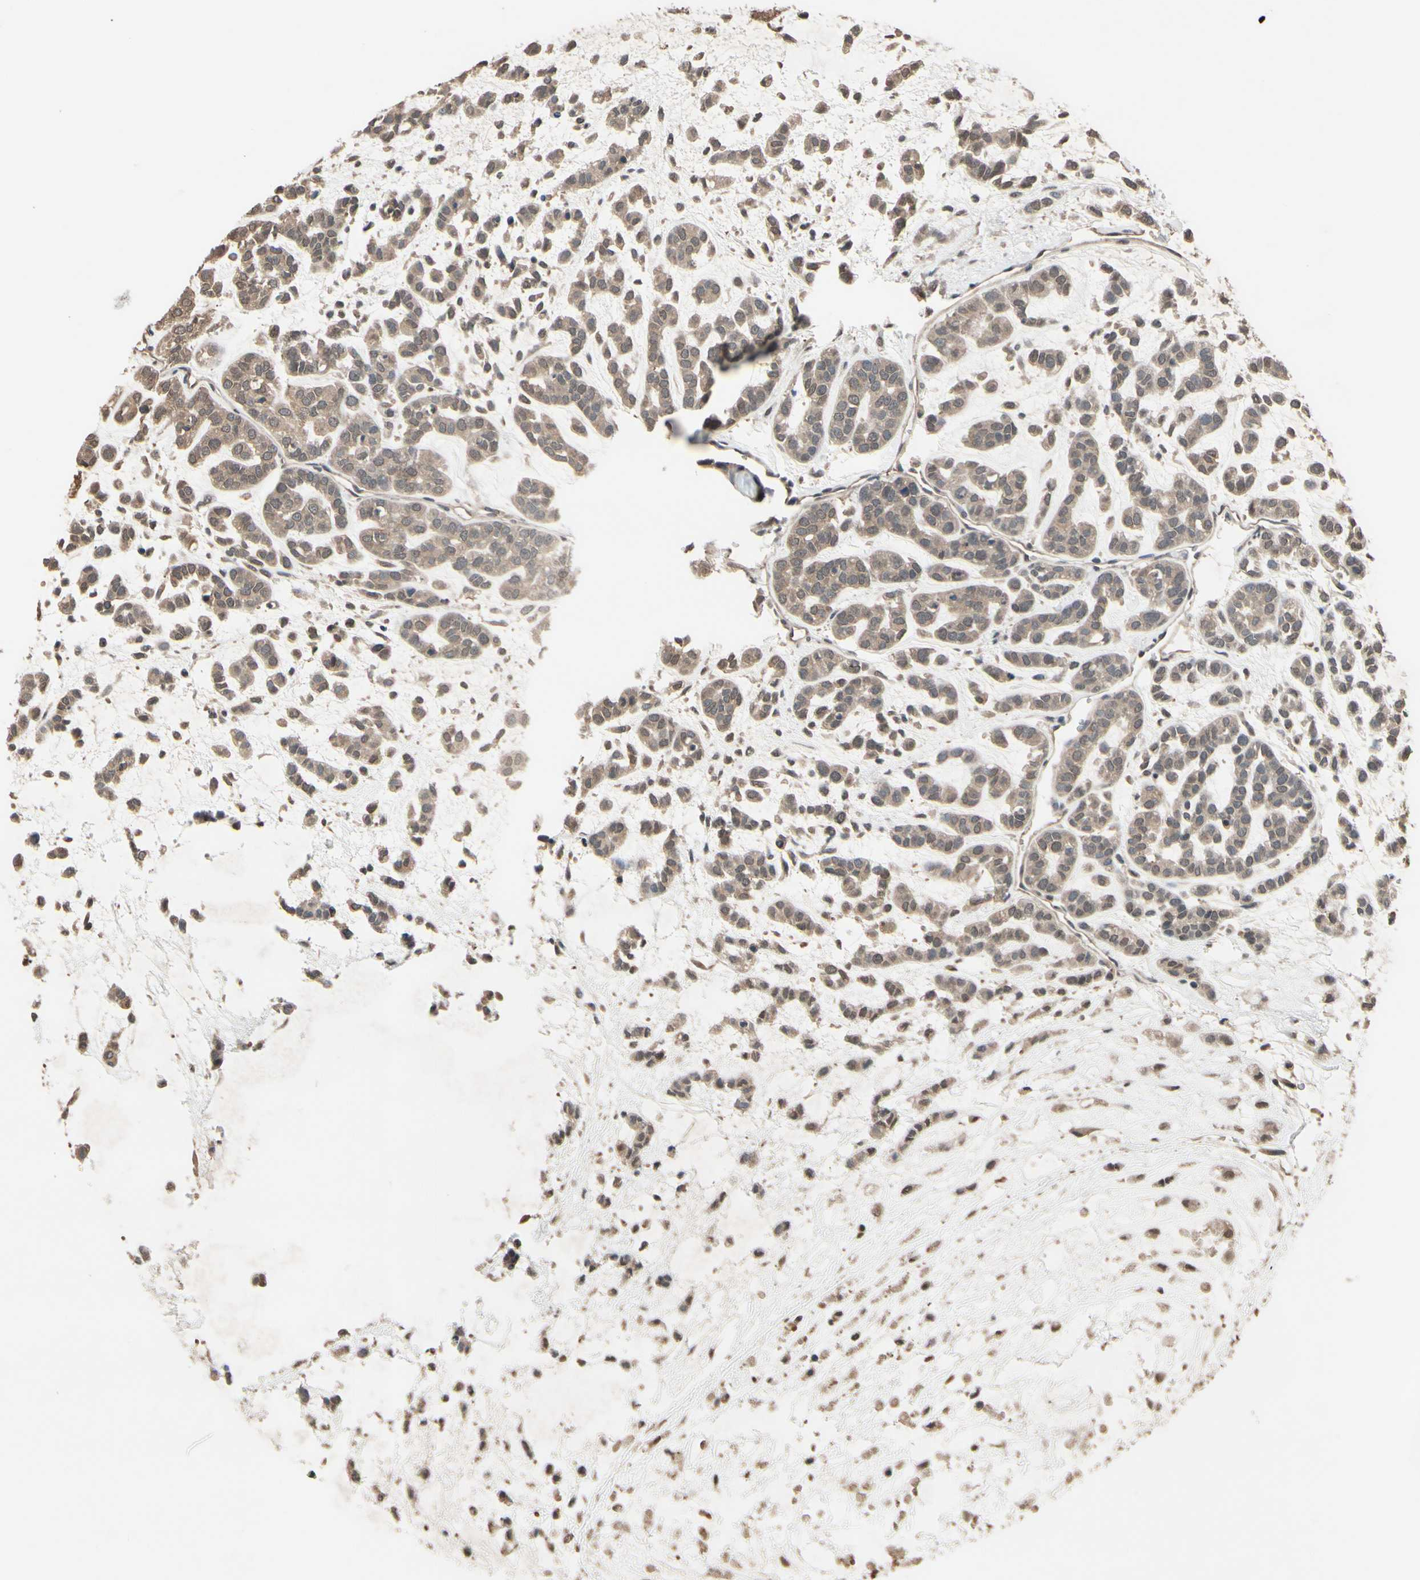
{"staining": {"intensity": "weak", "quantity": ">75%", "location": "cytoplasmic/membranous"}, "tissue": "head and neck cancer", "cell_type": "Tumor cells", "image_type": "cancer", "snomed": [{"axis": "morphology", "description": "Adenocarcinoma, NOS"}, {"axis": "morphology", "description": "Adenoma, NOS"}, {"axis": "topography", "description": "Head-Neck"}], "caption": "Tumor cells display low levels of weak cytoplasmic/membranous expression in about >75% of cells in human head and neck cancer (adenoma). The protein is stained brown, and the nuclei are stained in blue (DAB (3,3'-diaminobenzidine) IHC with brightfield microscopy, high magnification).", "gene": "PNPLA7", "patient": {"sex": "female", "age": 55}}